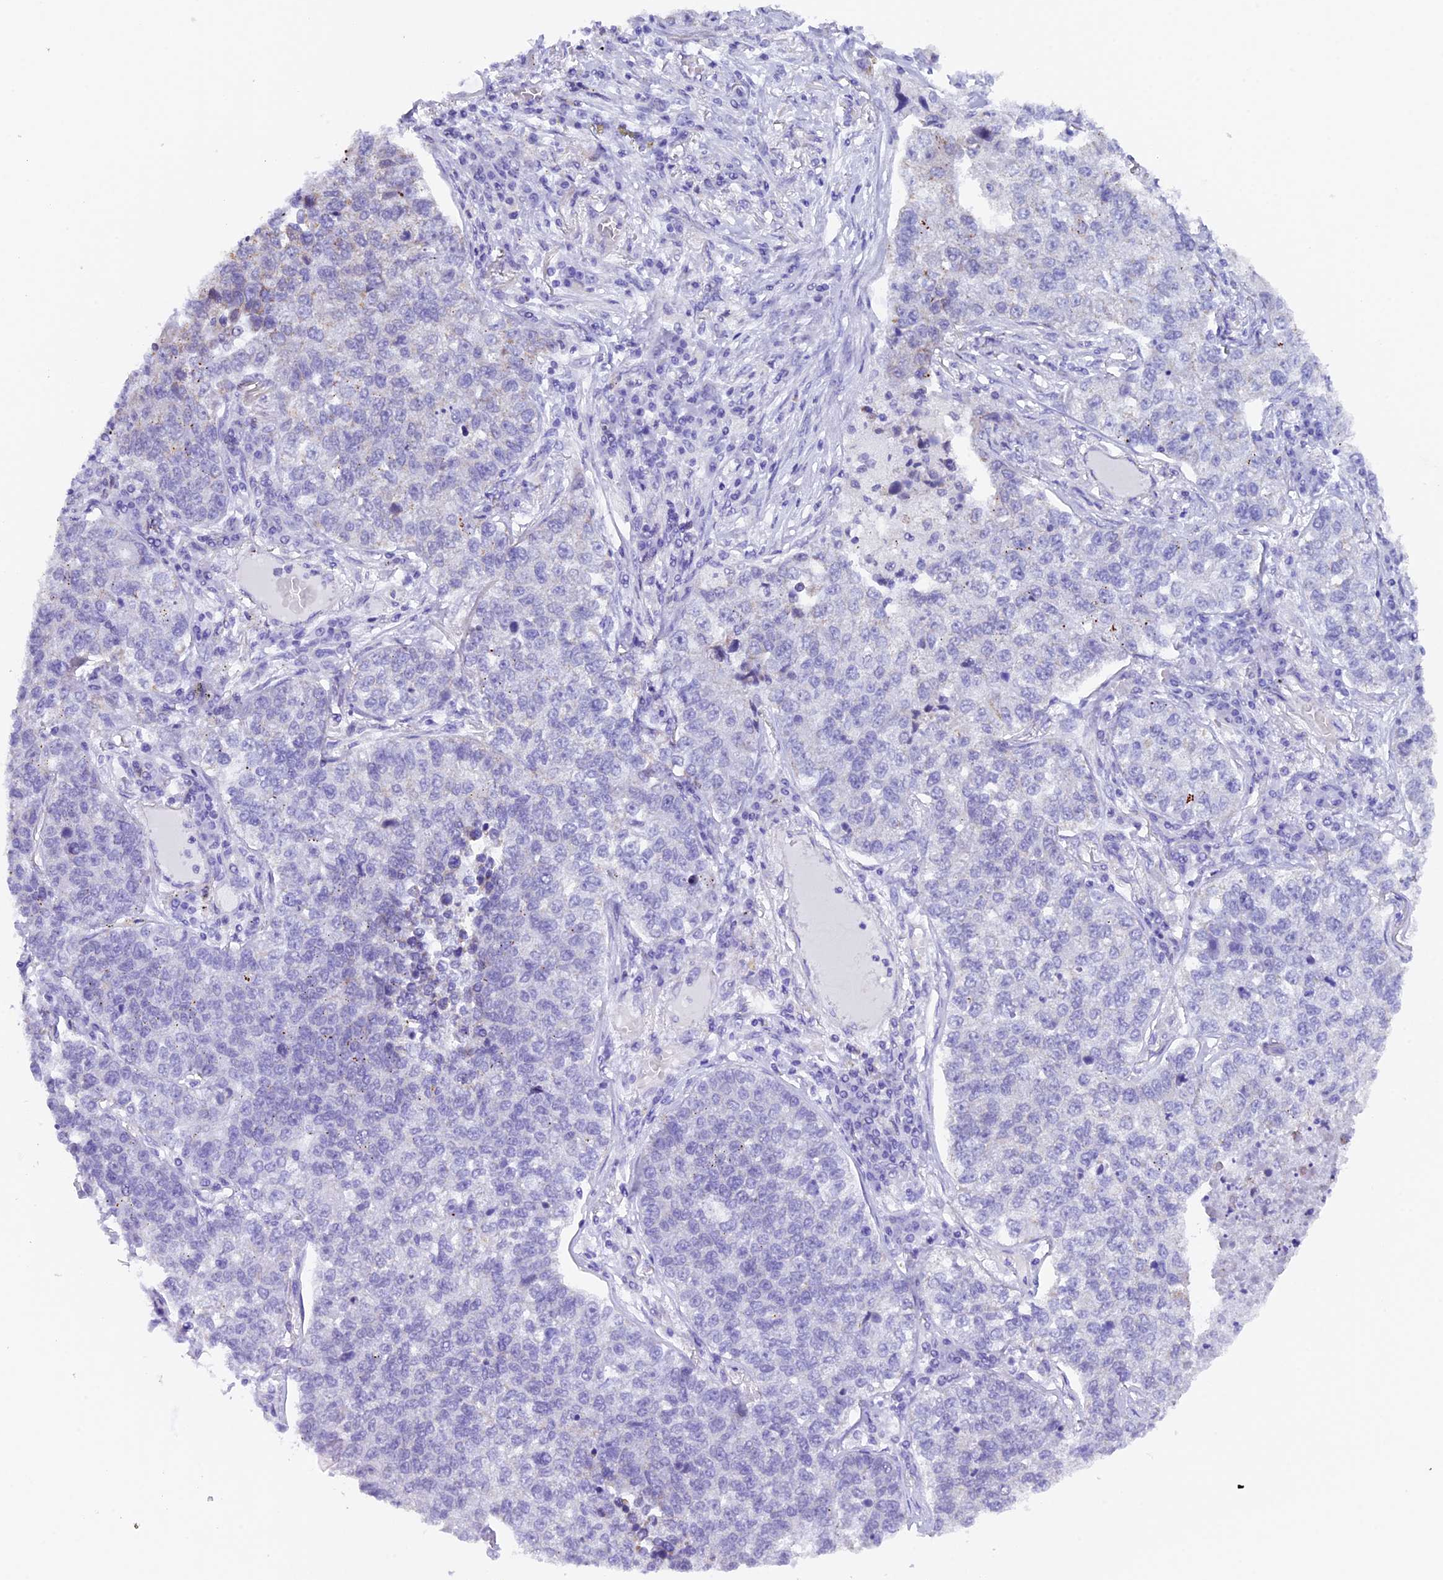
{"staining": {"intensity": "negative", "quantity": "none", "location": "none"}, "tissue": "lung cancer", "cell_type": "Tumor cells", "image_type": "cancer", "snomed": [{"axis": "morphology", "description": "Adenocarcinoma, NOS"}, {"axis": "topography", "description": "Lung"}], "caption": "A micrograph of human lung cancer (adenocarcinoma) is negative for staining in tumor cells.", "gene": "TFAM", "patient": {"sex": "male", "age": 49}}